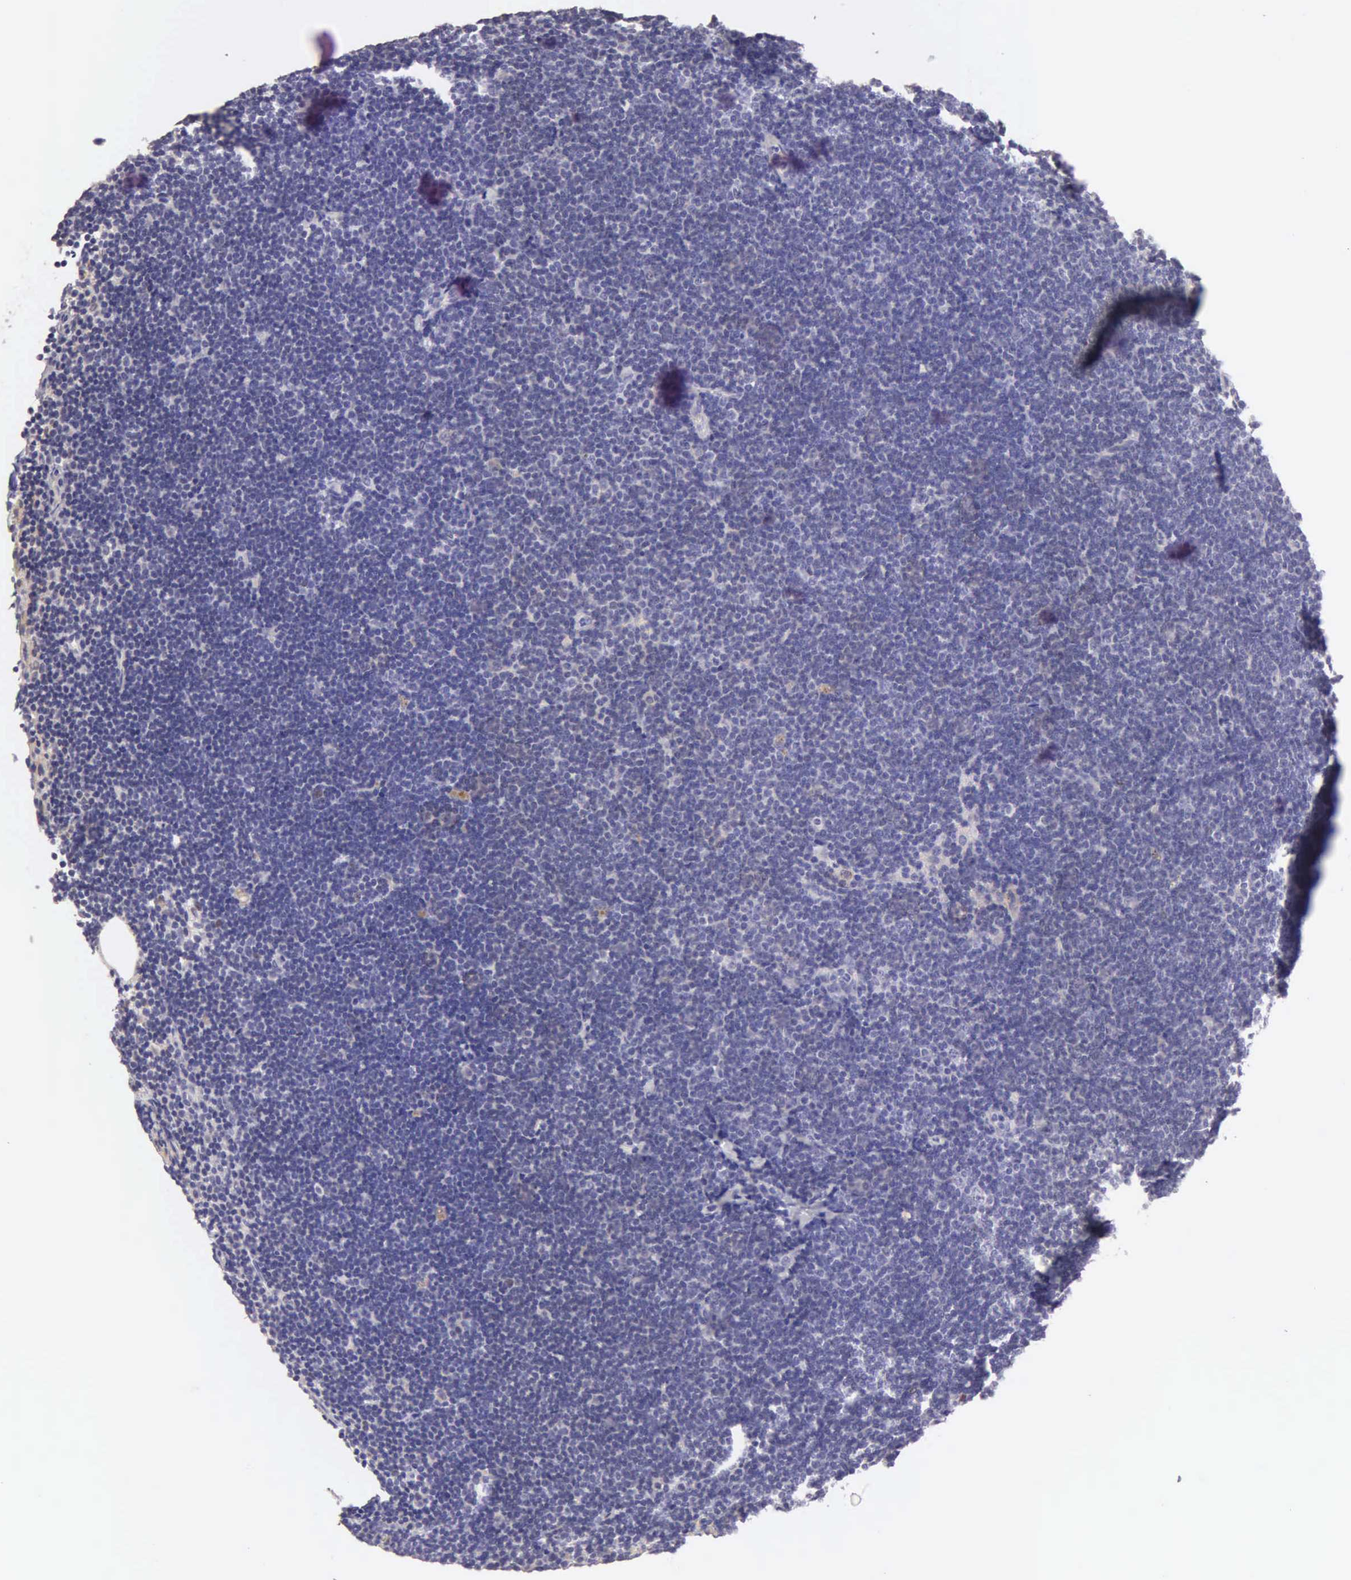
{"staining": {"intensity": "negative", "quantity": "none", "location": "none"}, "tissue": "lymphoma", "cell_type": "Tumor cells", "image_type": "cancer", "snomed": [{"axis": "morphology", "description": "Malignant lymphoma, non-Hodgkin's type, Low grade"}, {"axis": "topography", "description": "Lymph node"}], "caption": "DAB (3,3'-diaminobenzidine) immunohistochemical staining of malignant lymphoma, non-Hodgkin's type (low-grade) shows no significant positivity in tumor cells.", "gene": "ESR1", "patient": {"sex": "female", "age": 51}}